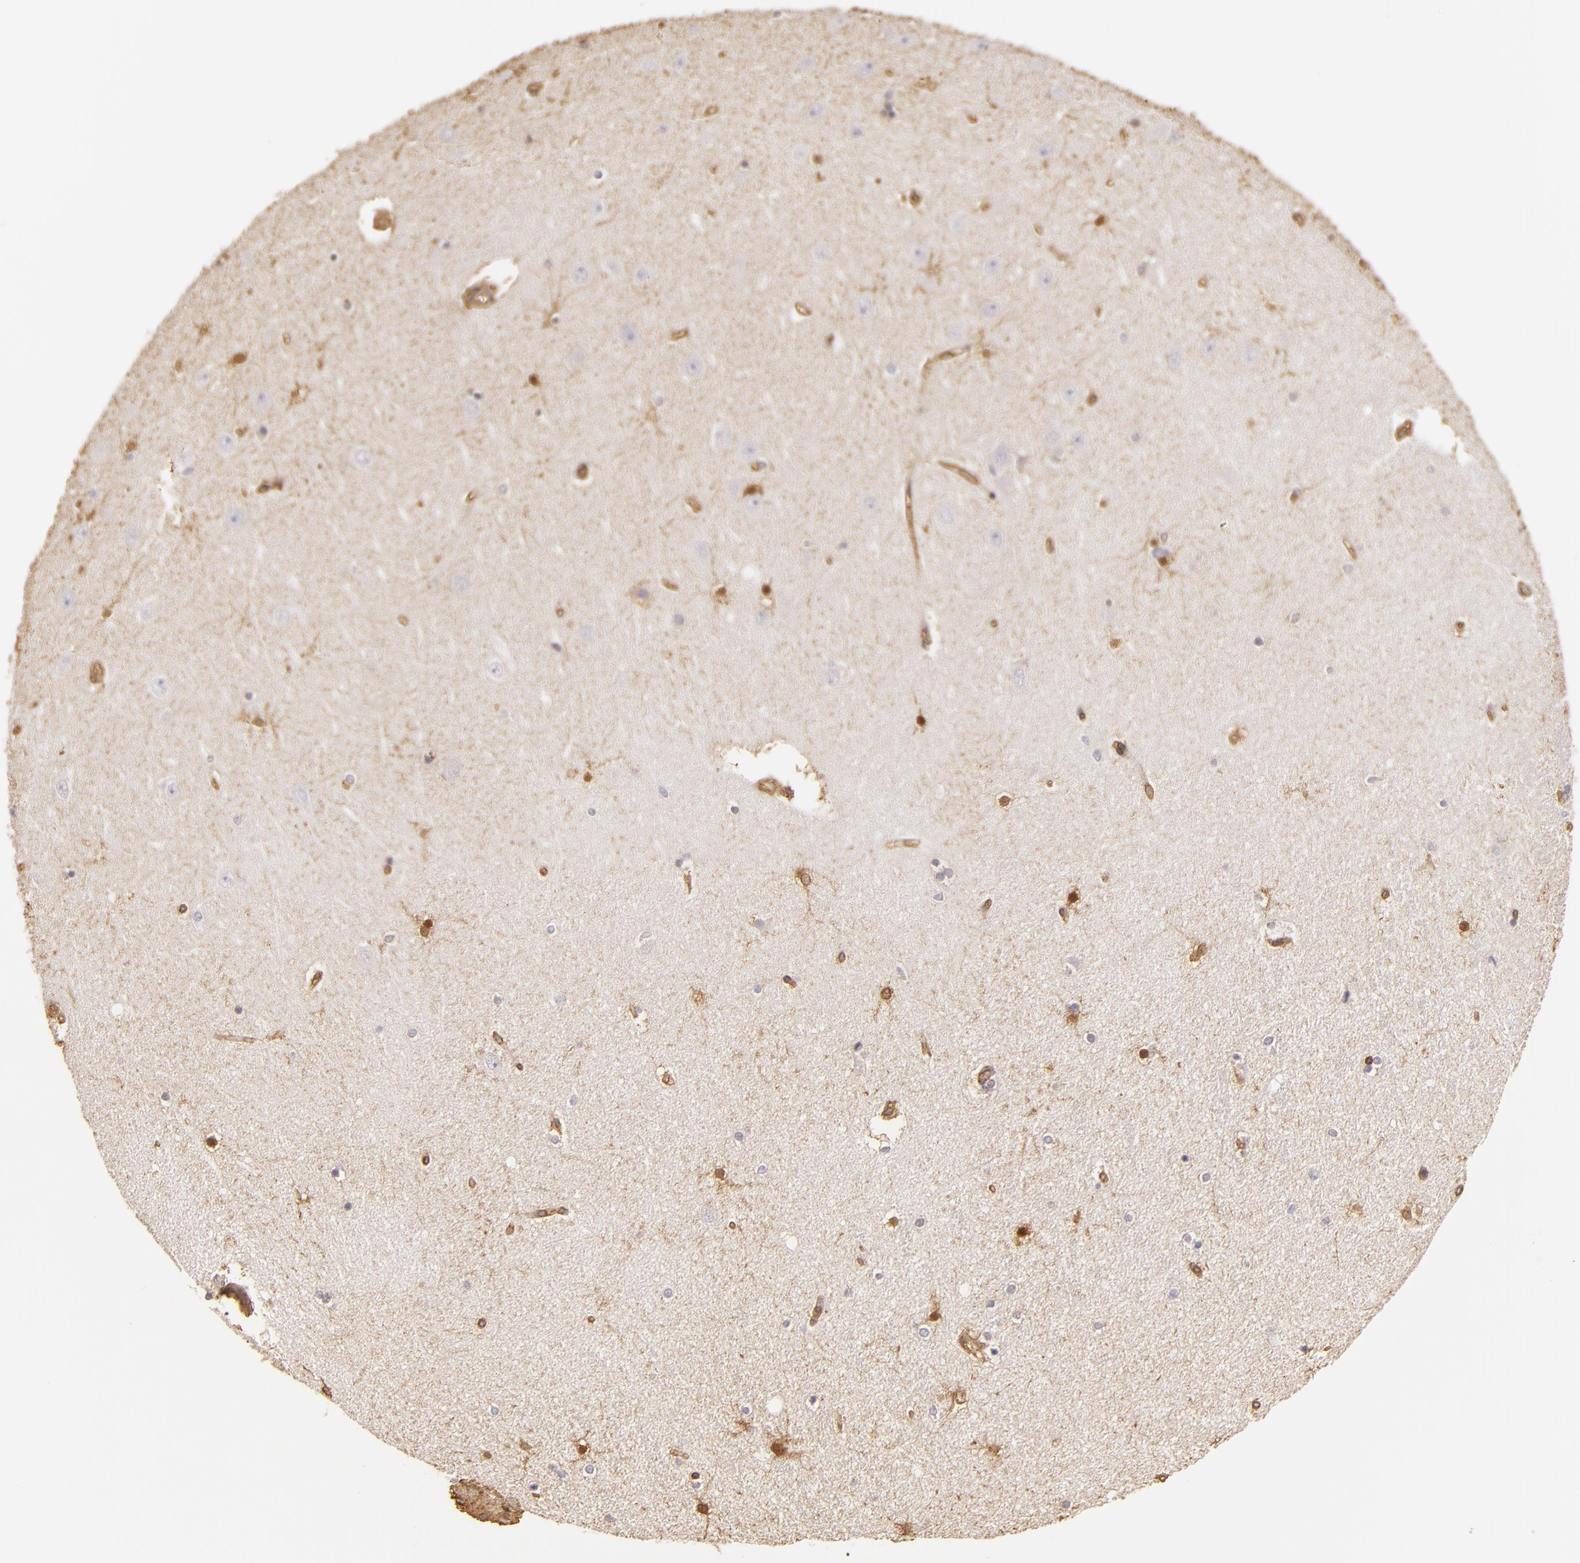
{"staining": {"intensity": "weak", "quantity": "<25%", "location": "nuclear"}, "tissue": "hippocampus", "cell_type": "Glial cells", "image_type": "normal", "snomed": [{"axis": "morphology", "description": "Normal tissue, NOS"}, {"axis": "topography", "description": "Hippocampus"}], "caption": "A high-resolution photomicrograph shows immunohistochemistry staining of benign hippocampus, which shows no significant expression in glial cells. The staining is performed using DAB (3,3'-diaminobenzidine) brown chromogen with nuclei counter-stained in using hematoxylin.", "gene": "HSPB6", "patient": {"sex": "female", "age": 54}}